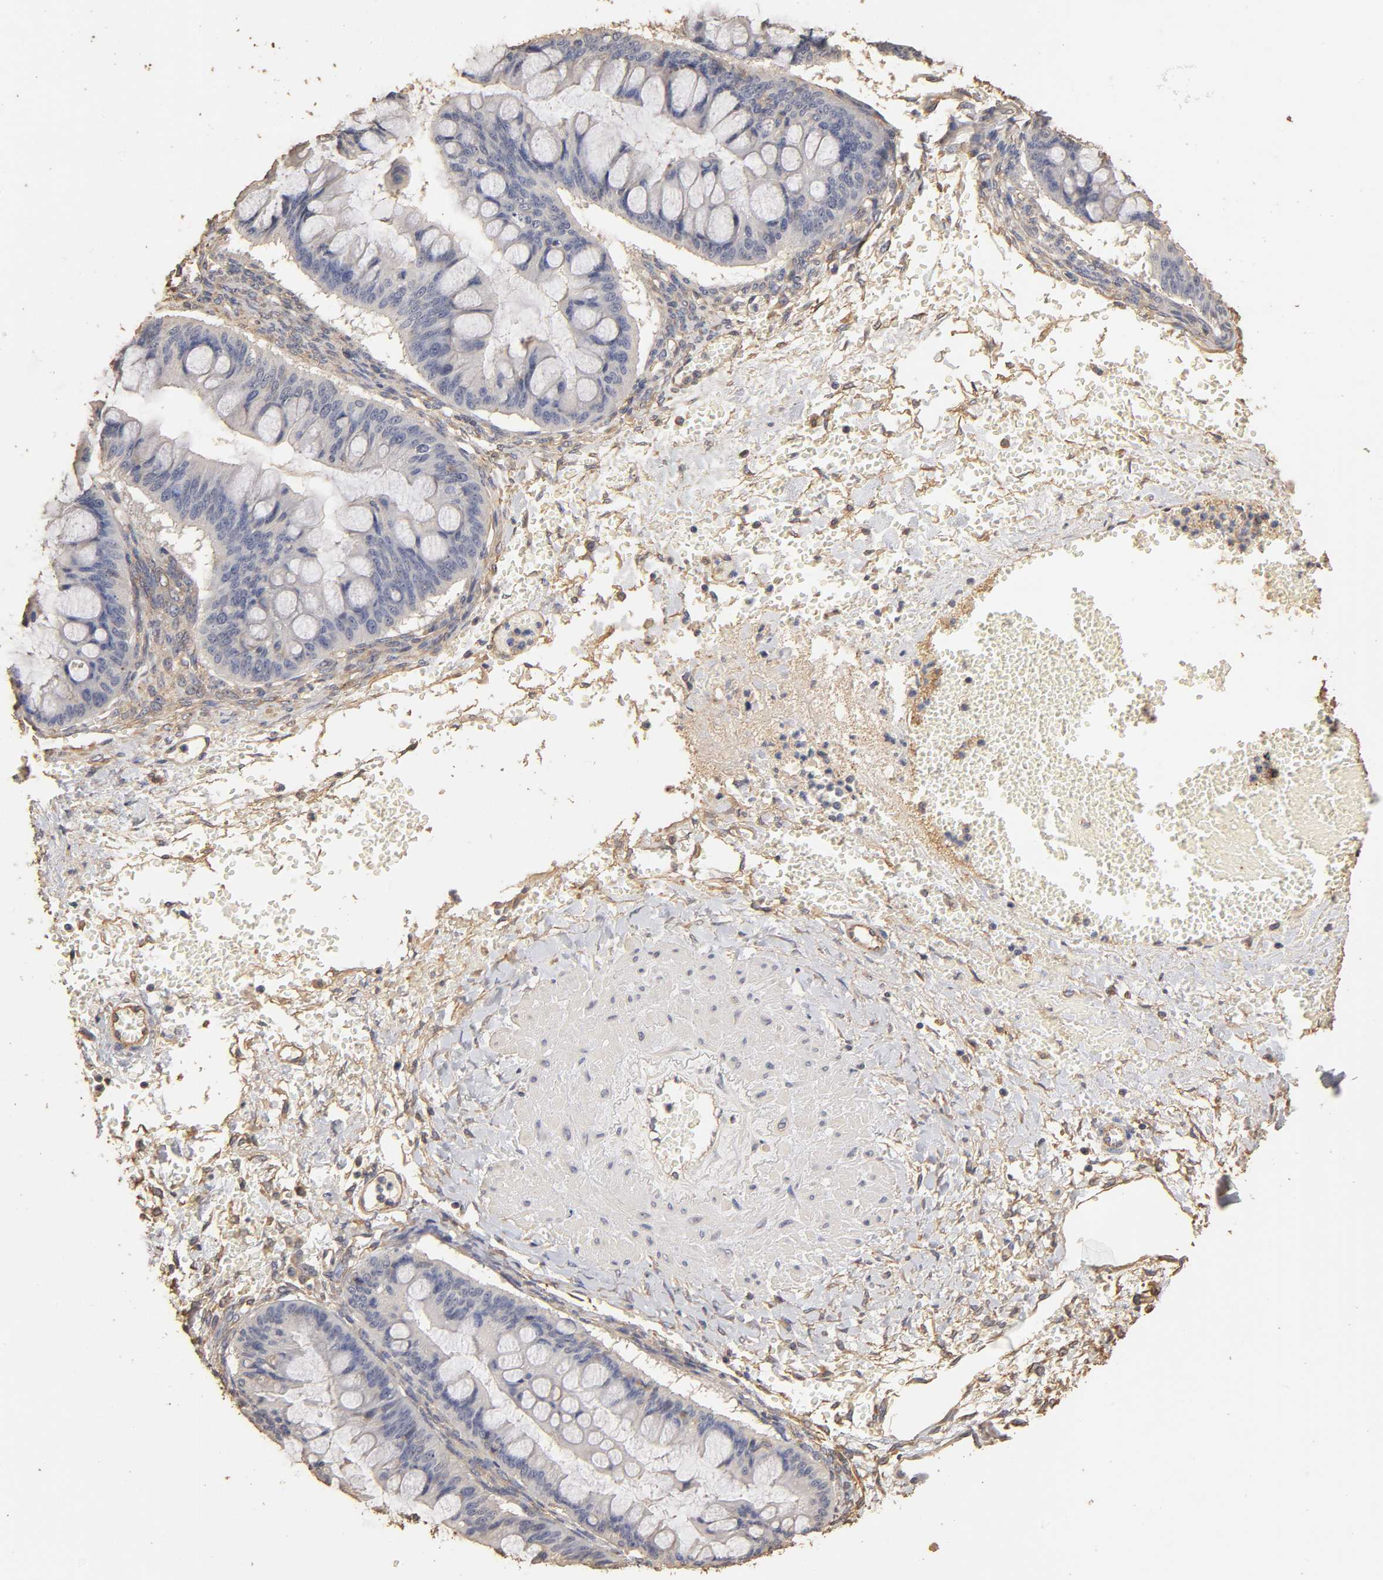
{"staining": {"intensity": "negative", "quantity": "none", "location": "none"}, "tissue": "ovarian cancer", "cell_type": "Tumor cells", "image_type": "cancer", "snomed": [{"axis": "morphology", "description": "Cystadenocarcinoma, mucinous, NOS"}, {"axis": "topography", "description": "Ovary"}], "caption": "IHC histopathology image of neoplastic tissue: human ovarian mucinous cystadenocarcinoma stained with DAB shows no significant protein expression in tumor cells. (Stains: DAB immunohistochemistry with hematoxylin counter stain, Microscopy: brightfield microscopy at high magnification).", "gene": "VSIG4", "patient": {"sex": "female", "age": 73}}